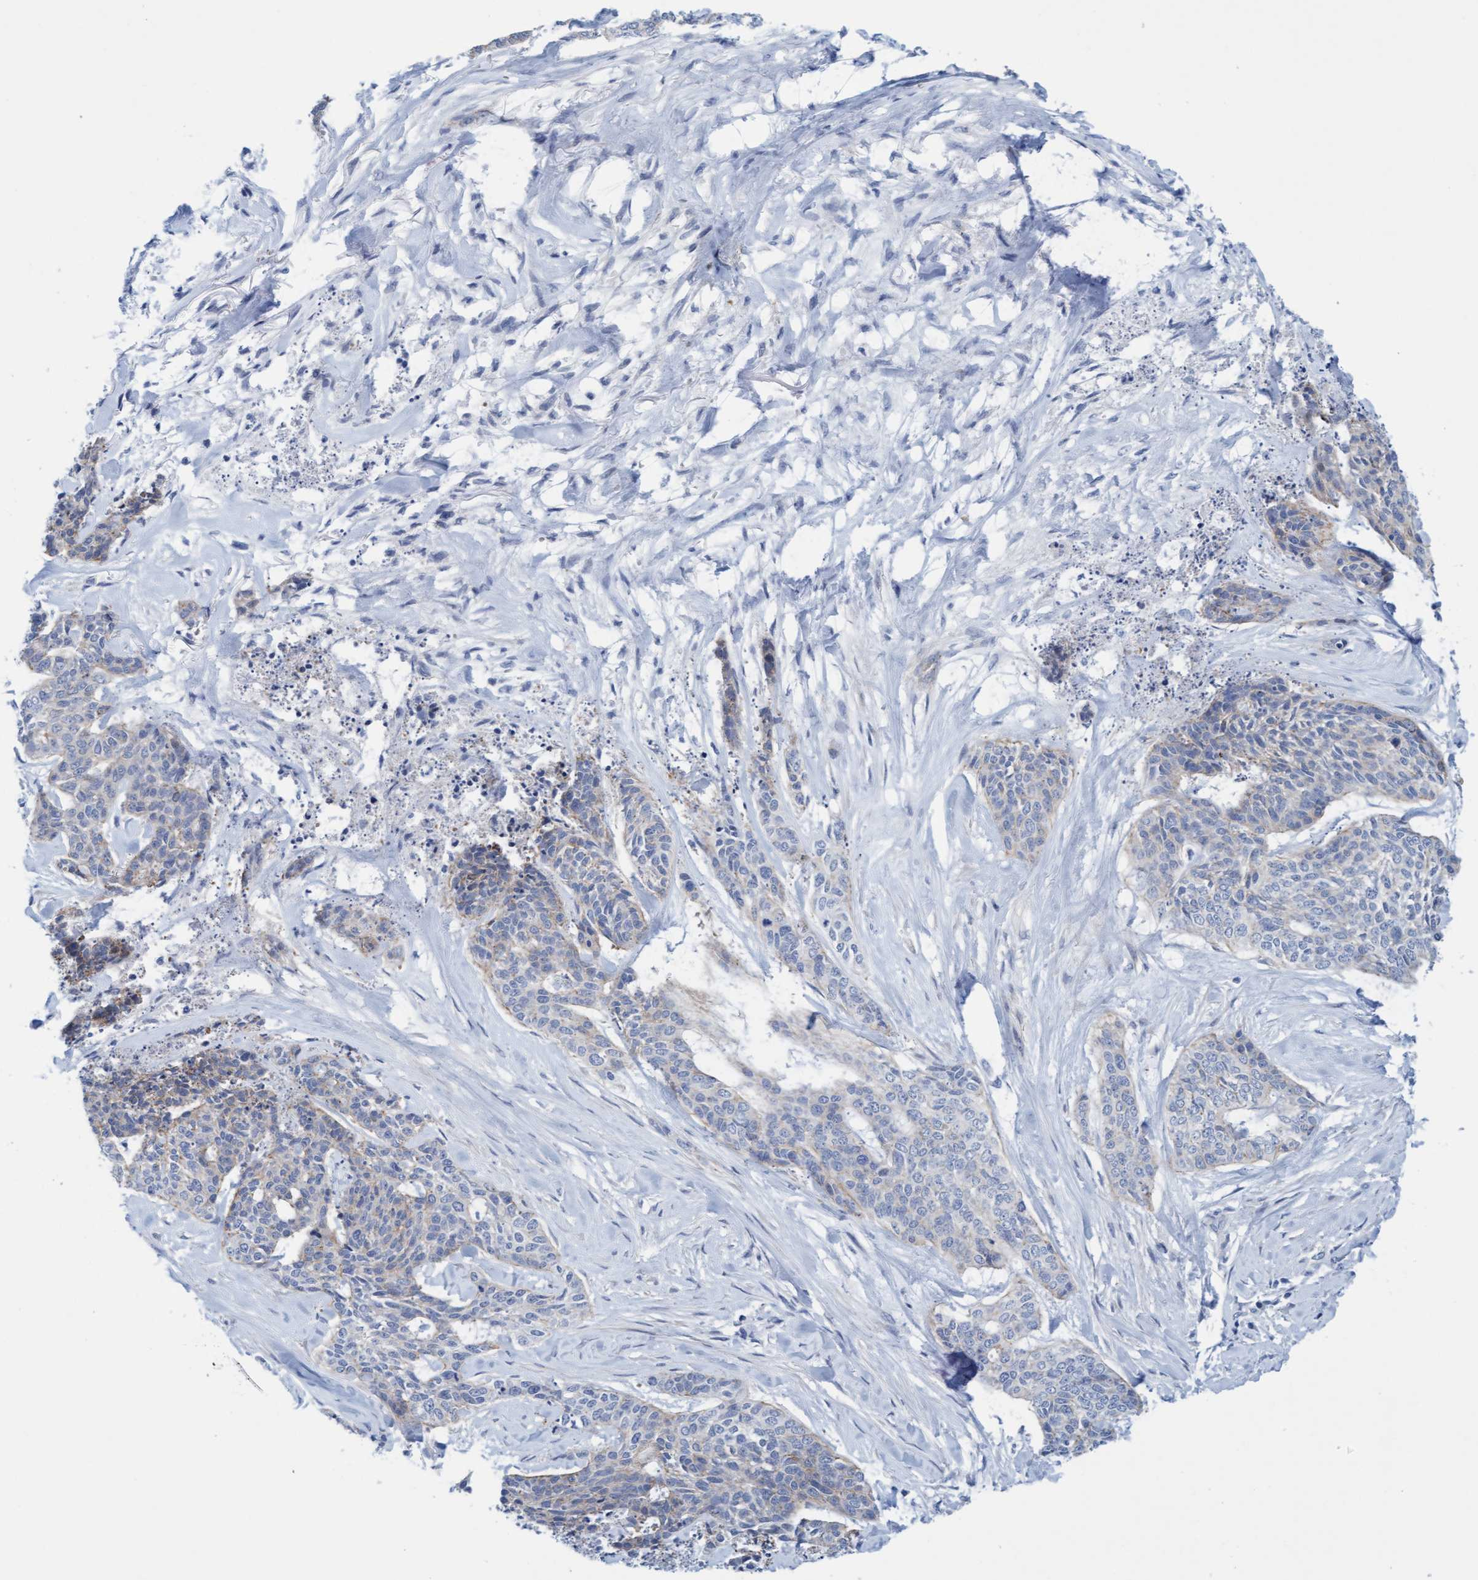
{"staining": {"intensity": "weak", "quantity": "<25%", "location": "cytoplasmic/membranous"}, "tissue": "skin cancer", "cell_type": "Tumor cells", "image_type": "cancer", "snomed": [{"axis": "morphology", "description": "Basal cell carcinoma"}, {"axis": "topography", "description": "Skin"}], "caption": "High magnification brightfield microscopy of skin cancer stained with DAB (3,3'-diaminobenzidine) (brown) and counterstained with hematoxylin (blue): tumor cells show no significant positivity. (Stains: DAB (3,3'-diaminobenzidine) immunohistochemistry (IHC) with hematoxylin counter stain, Microscopy: brightfield microscopy at high magnification).", "gene": "P2RX5", "patient": {"sex": "female", "age": 64}}